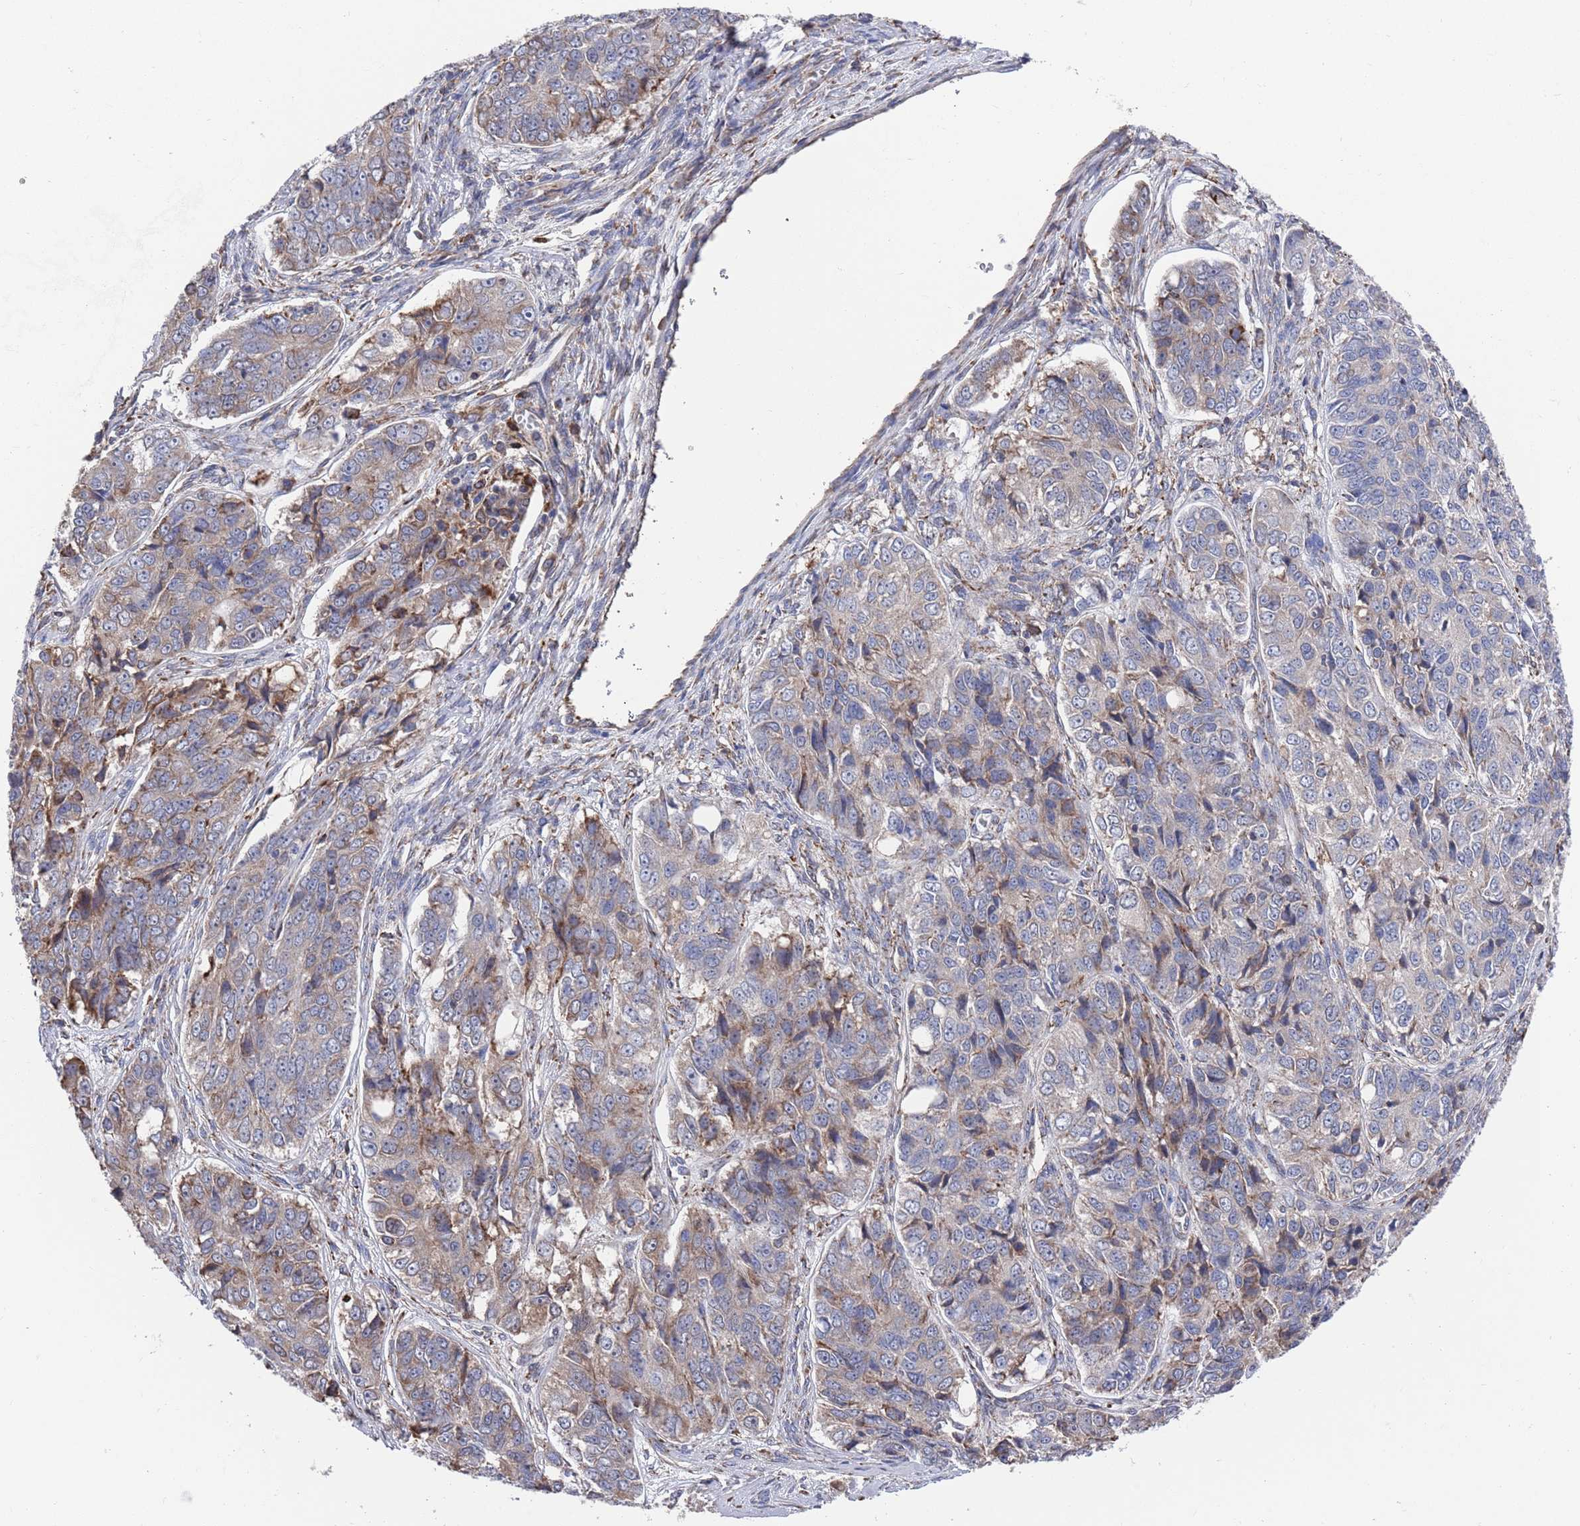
{"staining": {"intensity": "weak", "quantity": "<25%", "location": "cytoplasmic/membranous"}, "tissue": "ovarian cancer", "cell_type": "Tumor cells", "image_type": "cancer", "snomed": [{"axis": "morphology", "description": "Carcinoma, endometroid"}, {"axis": "topography", "description": "Ovary"}], "caption": "Image shows no significant protein positivity in tumor cells of ovarian cancer.", "gene": "GID8", "patient": {"sex": "female", "age": 51}}